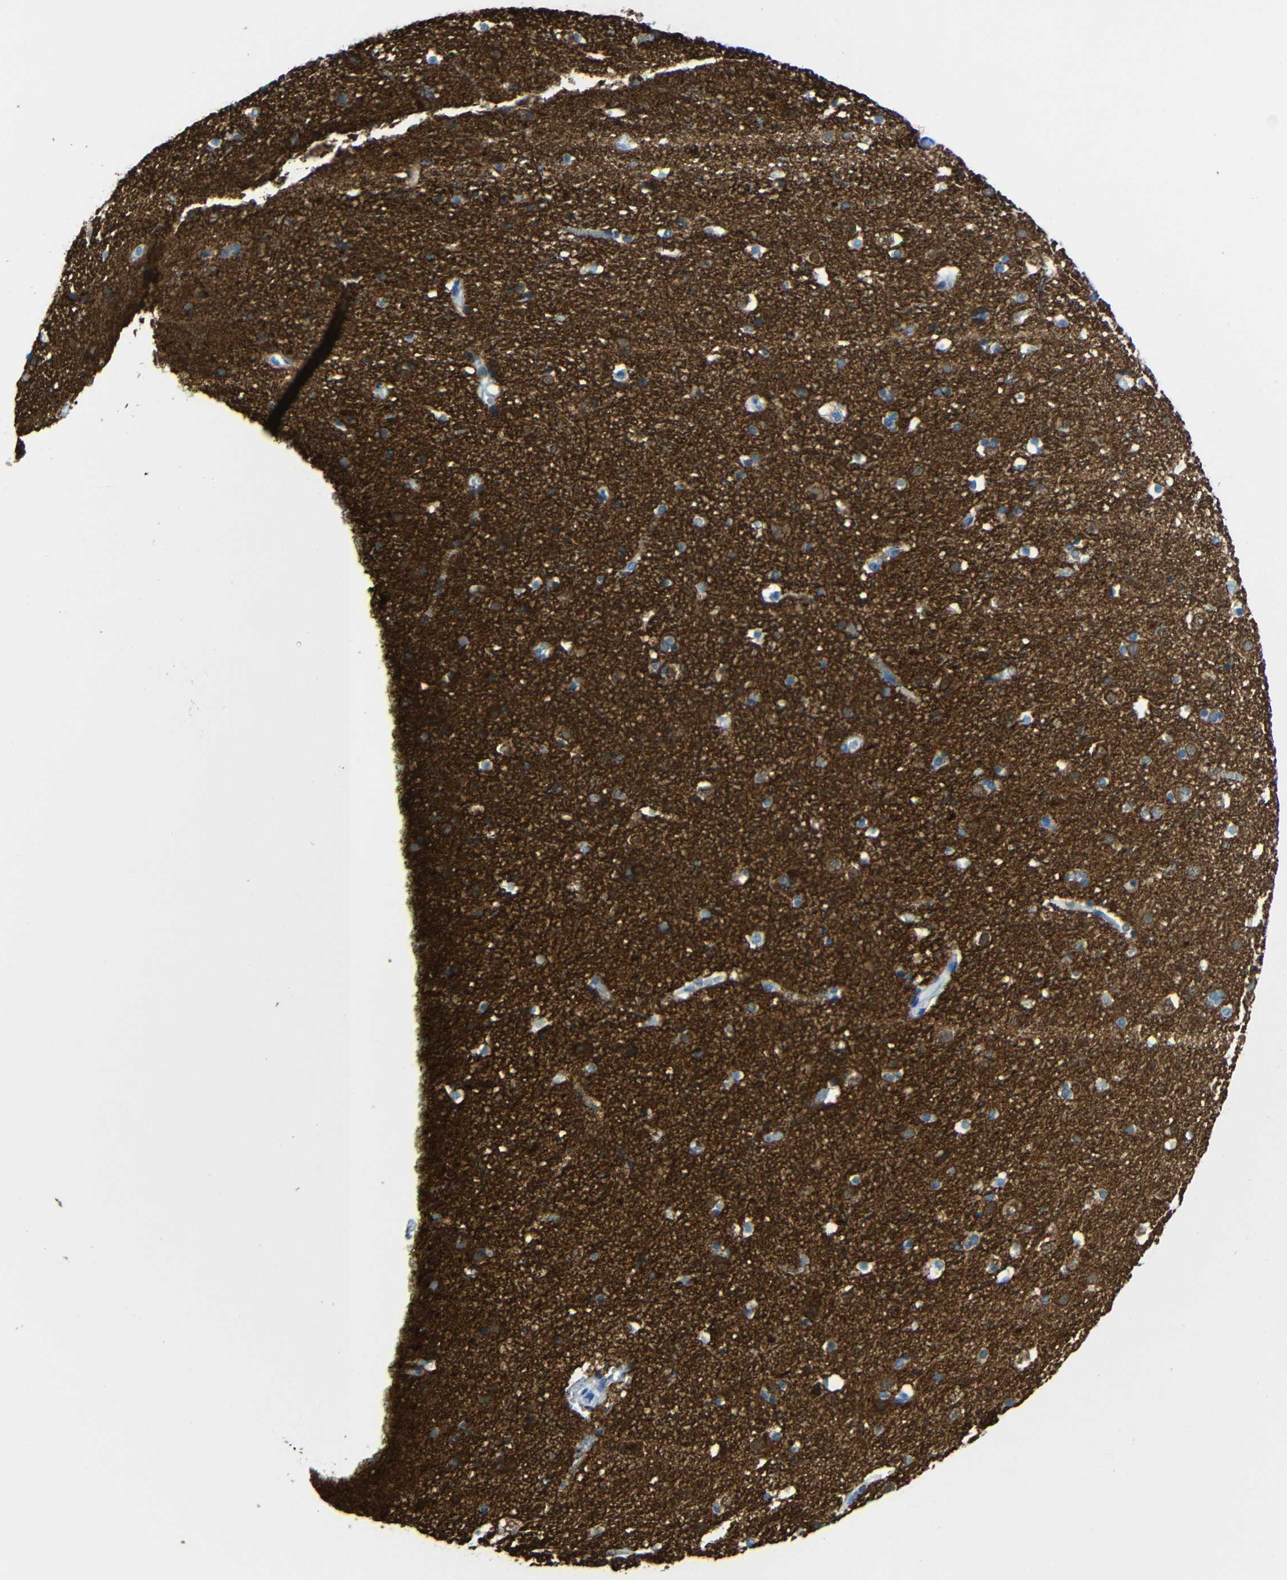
{"staining": {"intensity": "negative", "quantity": "none", "location": "none"}, "tissue": "cerebral cortex", "cell_type": "Endothelial cells", "image_type": "normal", "snomed": [{"axis": "morphology", "description": "Normal tissue, NOS"}, {"axis": "topography", "description": "Cerebral cortex"}], "caption": "Immunohistochemistry (IHC) of benign human cerebral cortex demonstrates no positivity in endothelial cells.", "gene": "TUBB4B", "patient": {"sex": "male", "age": 45}}